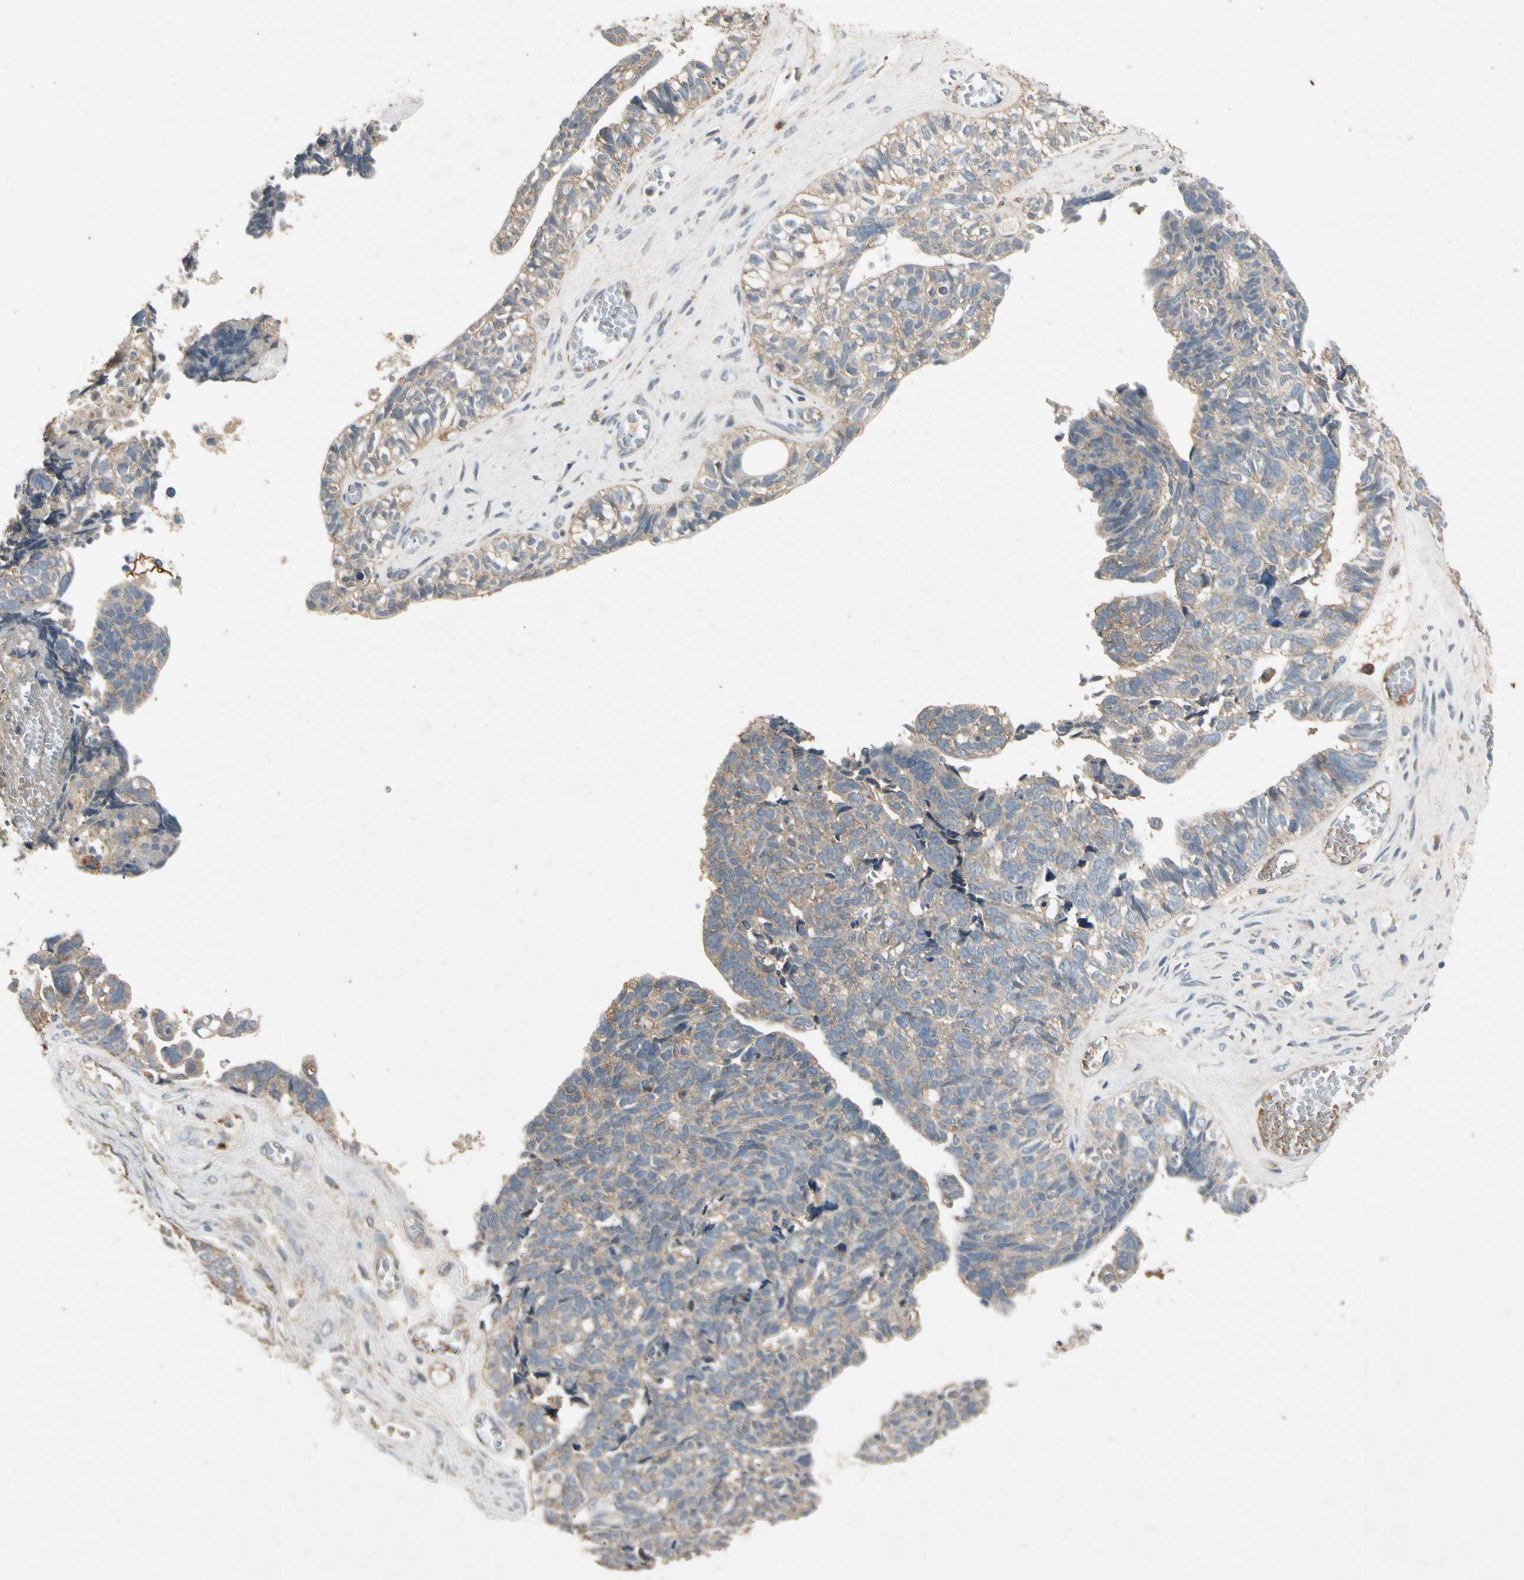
{"staining": {"intensity": "weak", "quantity": "25%-75%", "location": "cytoplasmic/membranous"}, "tissue": "ovarian cancer", "cell_type": "Tumor cells", "image_type": "cancer", "snomed": [{"axis": "morphology", "description": "Cystadenocarcinoma, serous, NOS"}, {"axis": "topography", "description": "Ovary"}], "caption": "A high-resolution image shows IHC staining of ovarian serous cystadenocarcinoma, which reveals weak cytoplasmic/membranous expression in approximately 25%-75% of tumor cells. (Stains: DAB in brown, nuclei in blue, Microscopy: brightfield microscopy at high magnification).", "gene": "GPLD1", "patient": {"sex": "female", "age": 79}}